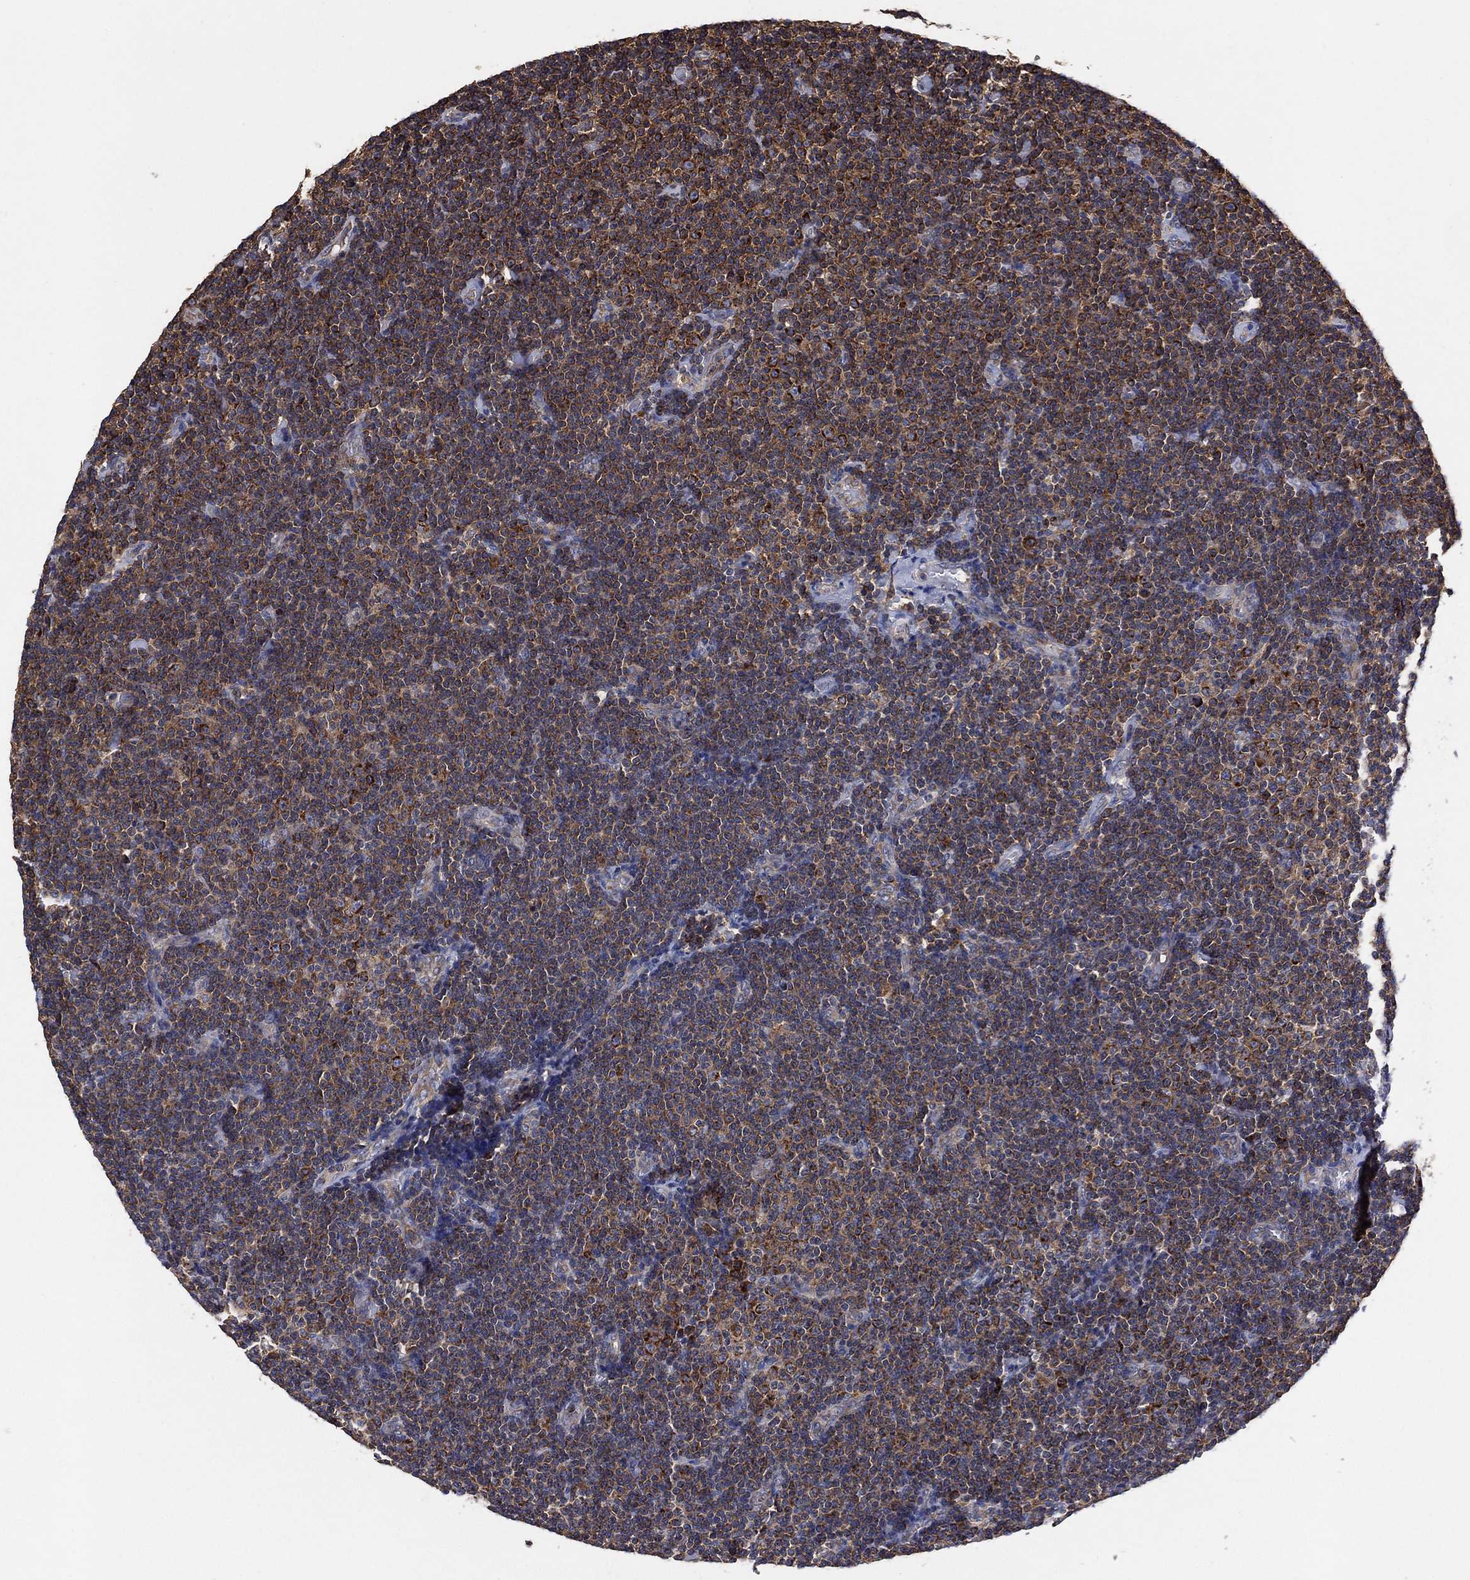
{"staining": {"intensity": "strong", "quantity": "<25%", "location": "cytoplasmic/membranous"}, "tissue": "lymphoma", "cell_type": "Tumor cells", "image_type": "cancer", "snomed": [{"axis": "morphology", "description": "Malignant lymphoma, non-Hodgkin's type, Low grade"}, {"axis": "topography", "description": "Lymph node"}], "caption": "Lymphoma stained for a protein (brown) demonstrates strong cytoplasmic/membranous positive positivity in about <25% of tumor cells.", "gene": "LIMD1", "patient": {"sex": "male", "age": 81}}